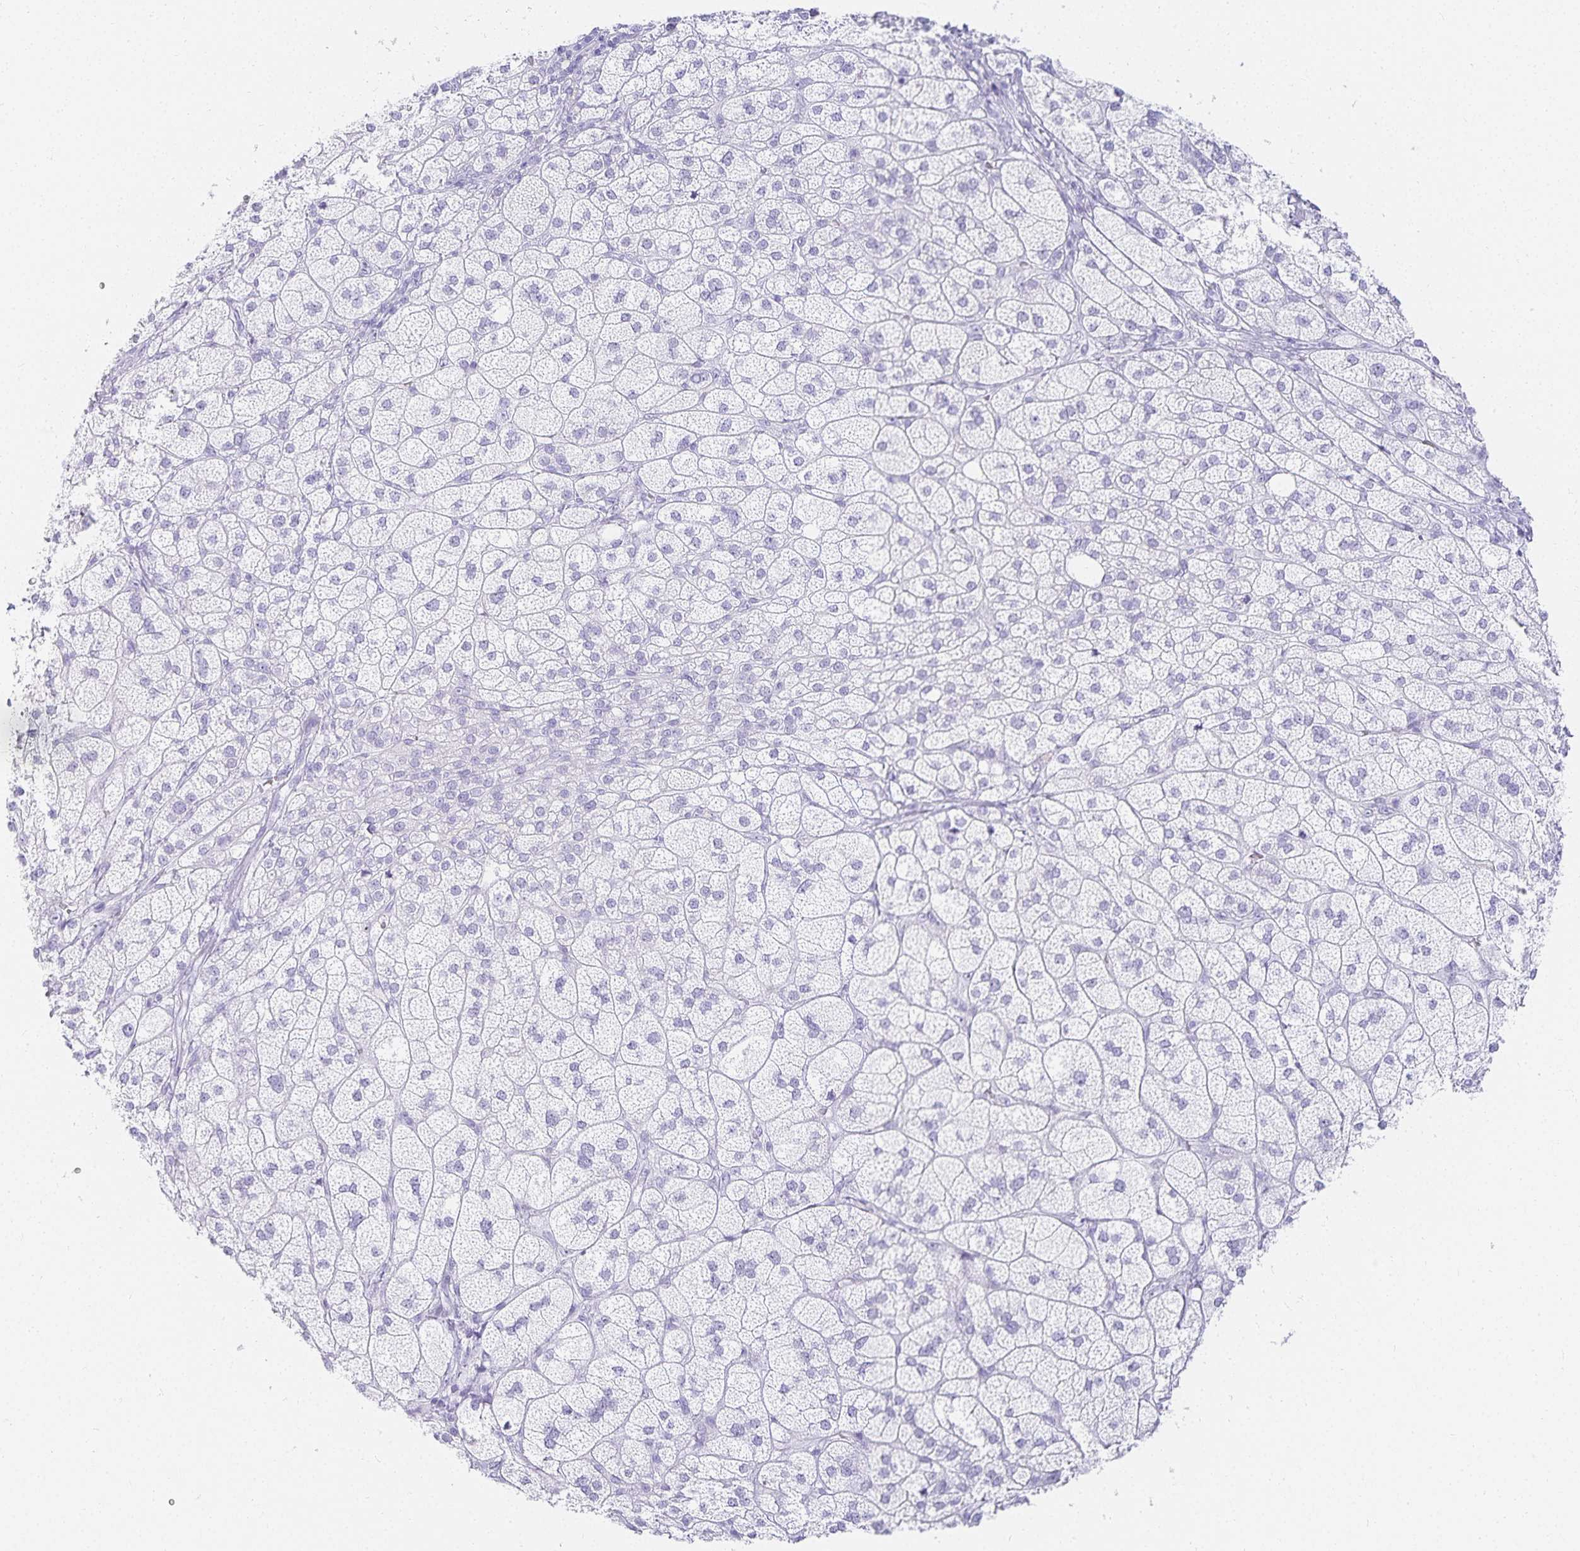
{"staining": {"intensity": "negative", "quantity": "none", "location": "none"}, "tissue": "adrenal gland", "cell_type": "Glandular cells", "image_type": "normal", "snomed": [{"axis": "morphology", "description": "Normal tissue, NOS"}, {"axis": "topography", "description": "Adrenal gland"}], "caption": "Human adrenal gland stained for a protein using immunohistochemistry displays no positivity in glandular cells.", "gene": "GP2", "patient": {"sex": "female", "age": 60}}